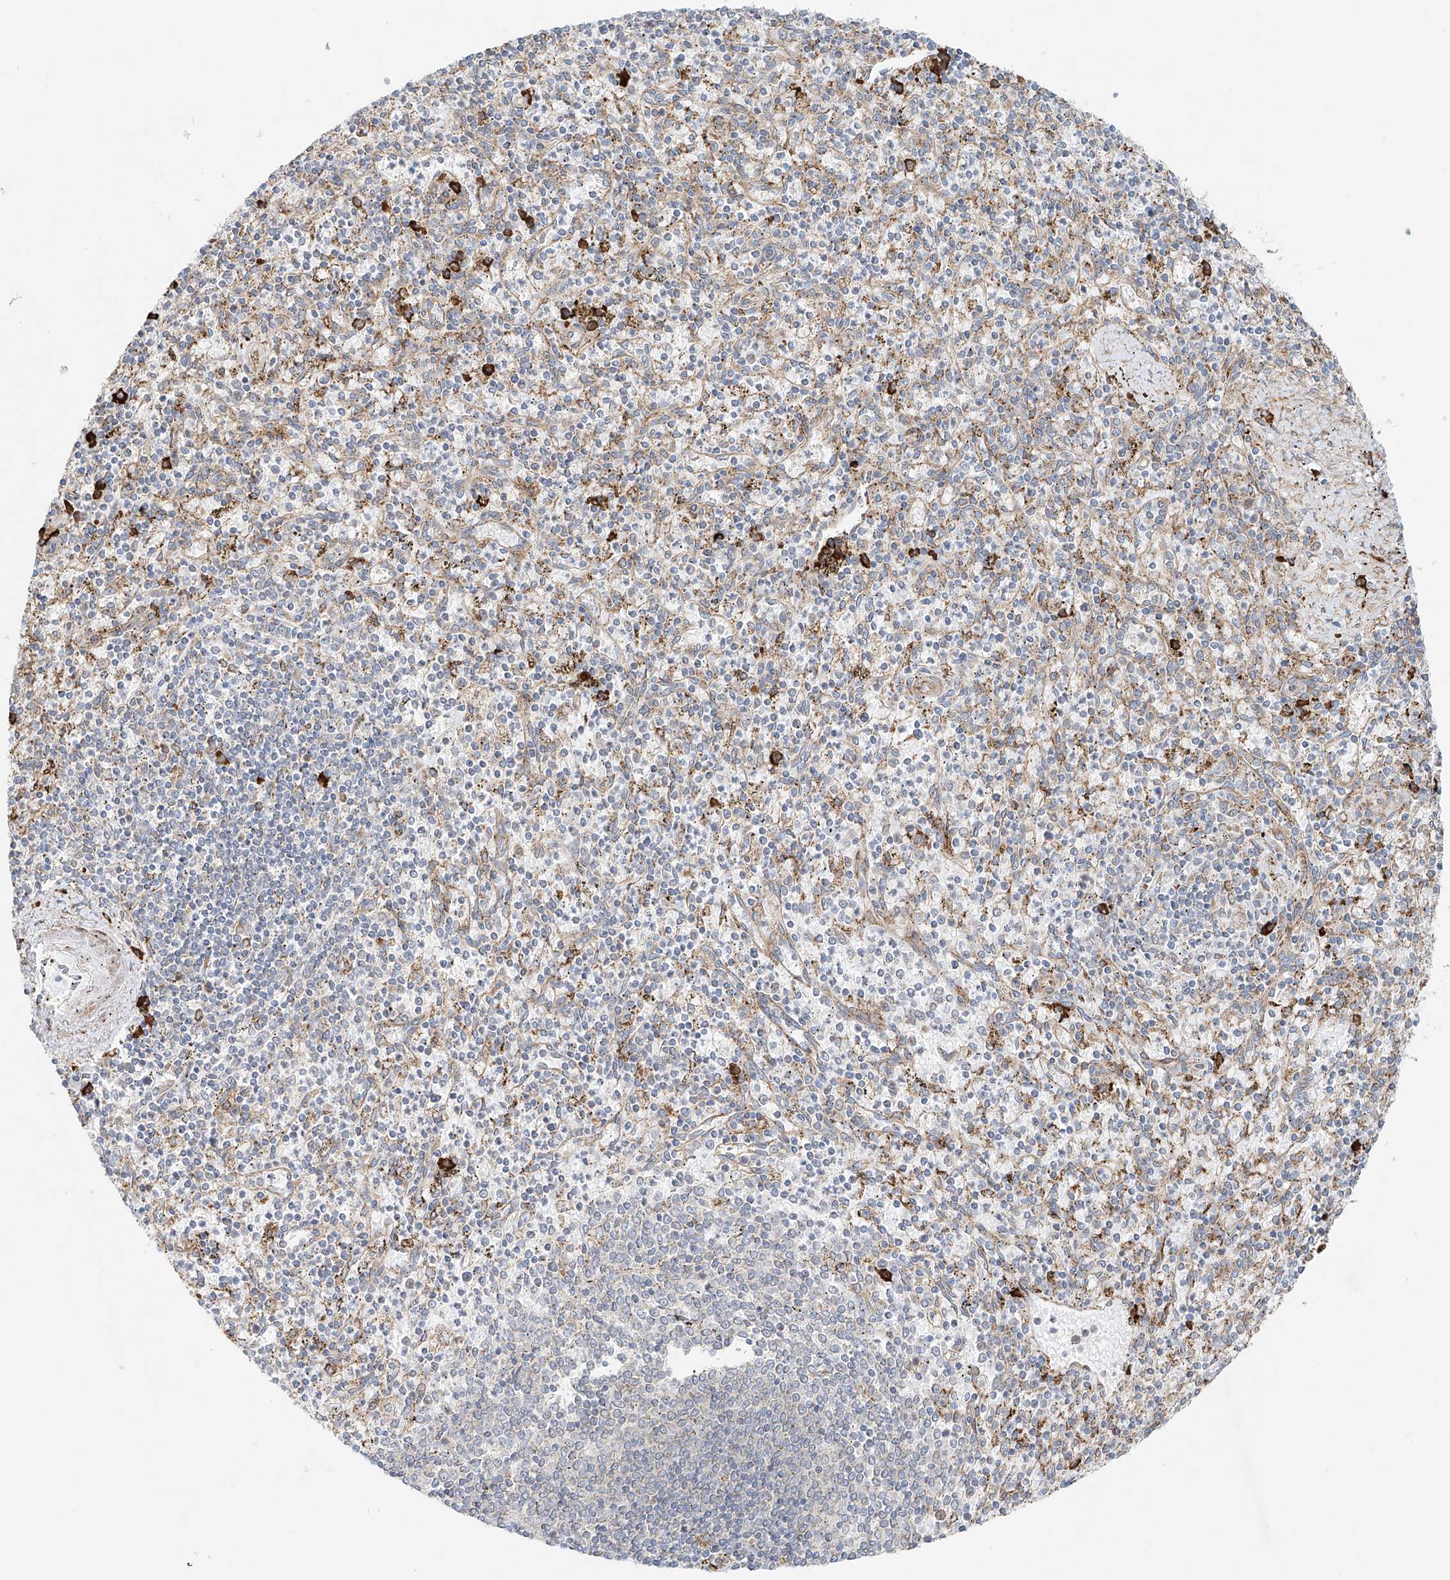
{"staining": {"intensity": "weak", "quantity": "<25%", "location": "cytoplasmic/membranous"}, "tissue": "spleen", "cell_type": "Cells in red pulp", "image_type": "normal", "snomed": [{"axis": "morphology", "description": "Normal tissue, NOS"}, {"axis": "topography", "description": "Spleen"}], "caption": "This is a histopathology image of immunohistochemistry staining of normal spleen, which shows no staining in cells in red pulp.", "gene": "EIPR1", "patient": {"sex": "male", "age": 72}}